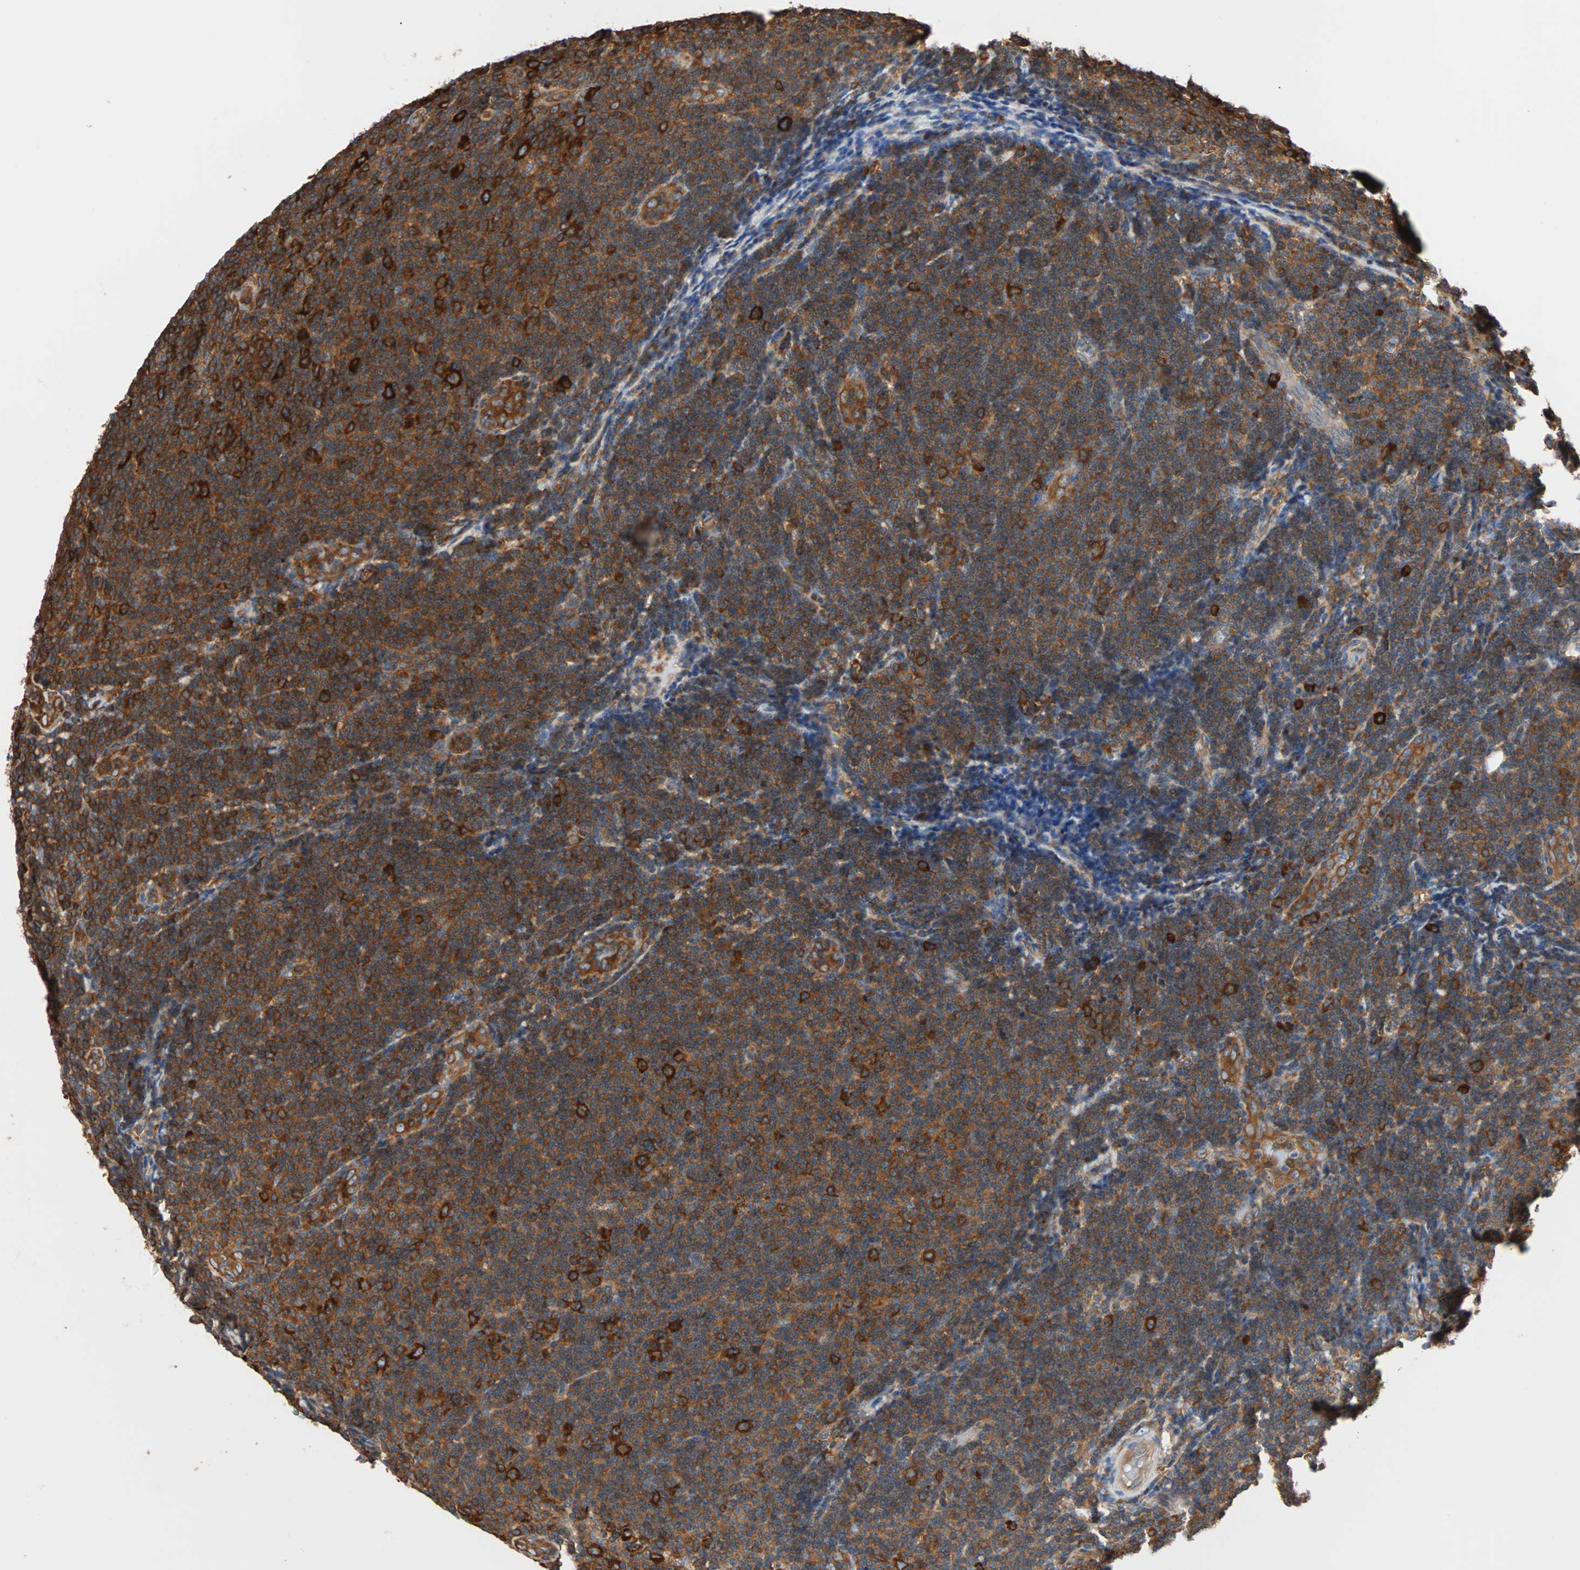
{"staining": {"intensity": "strong", "quantity": "25%-75%", "location": "cytoplasmic/membranous"}, "tissue": "lymphoma", "cell_type": "Tumor cells", "image_type": "cancer", "snomed": [{"axis": "morphology", "description": "Malignant lymphoma, non-Hodgkin's type, Low grade"}, {"axis": "topography", "description": "Lymph node"}], "caption": "The photomicrograph demonstrates a brown stain indicating the presence of a protein in the cytoplasmic/membranous of tumor cells in low-grade malignant lymphoma, non-Hodgkin's type. The staining was performed using DAB, with brown indicating positive protein expression. Nuclei are stained blue with hematoxylin.", "gene": "EEF2", "patient": {"sex": "male", "age": 83}}